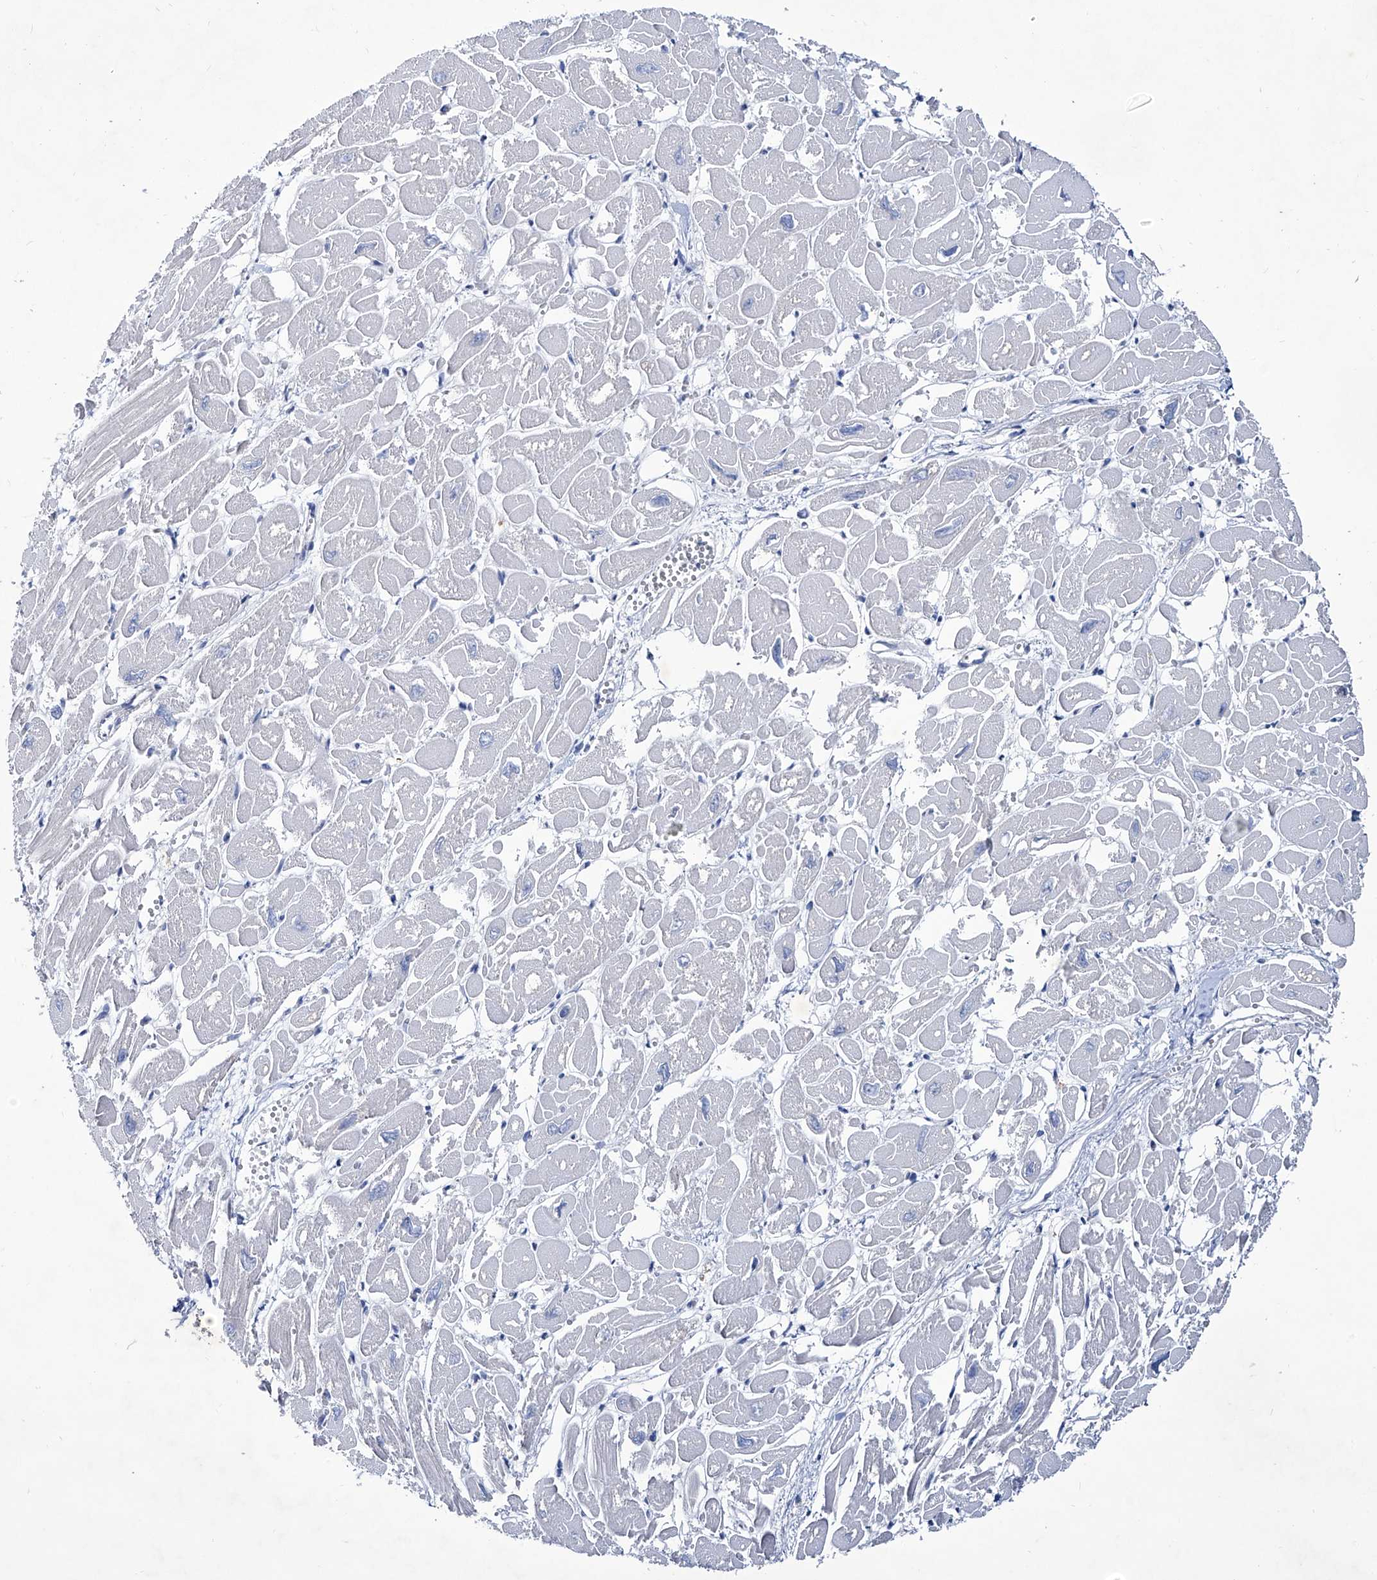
{"staining": {"intensity": "negative", "quantity": "none", "location": "none"}, "tissue": "heart muscle", "cell_type": "Cardiomyocytes", "image_type": "normal", "snomed": [{"axis": "morphology", "description": "Normal tissue, NOS"}, {"axis": "topography", "description": "Heart"}], "caption": "Protein analysis of normal heart muscle demonstrates no significant staining in cardiomyocytes. (DAB IHC with hematoxylin counter stain).", "gene": "KLHL17", "patient": {"sex": "male", "age": 54}}